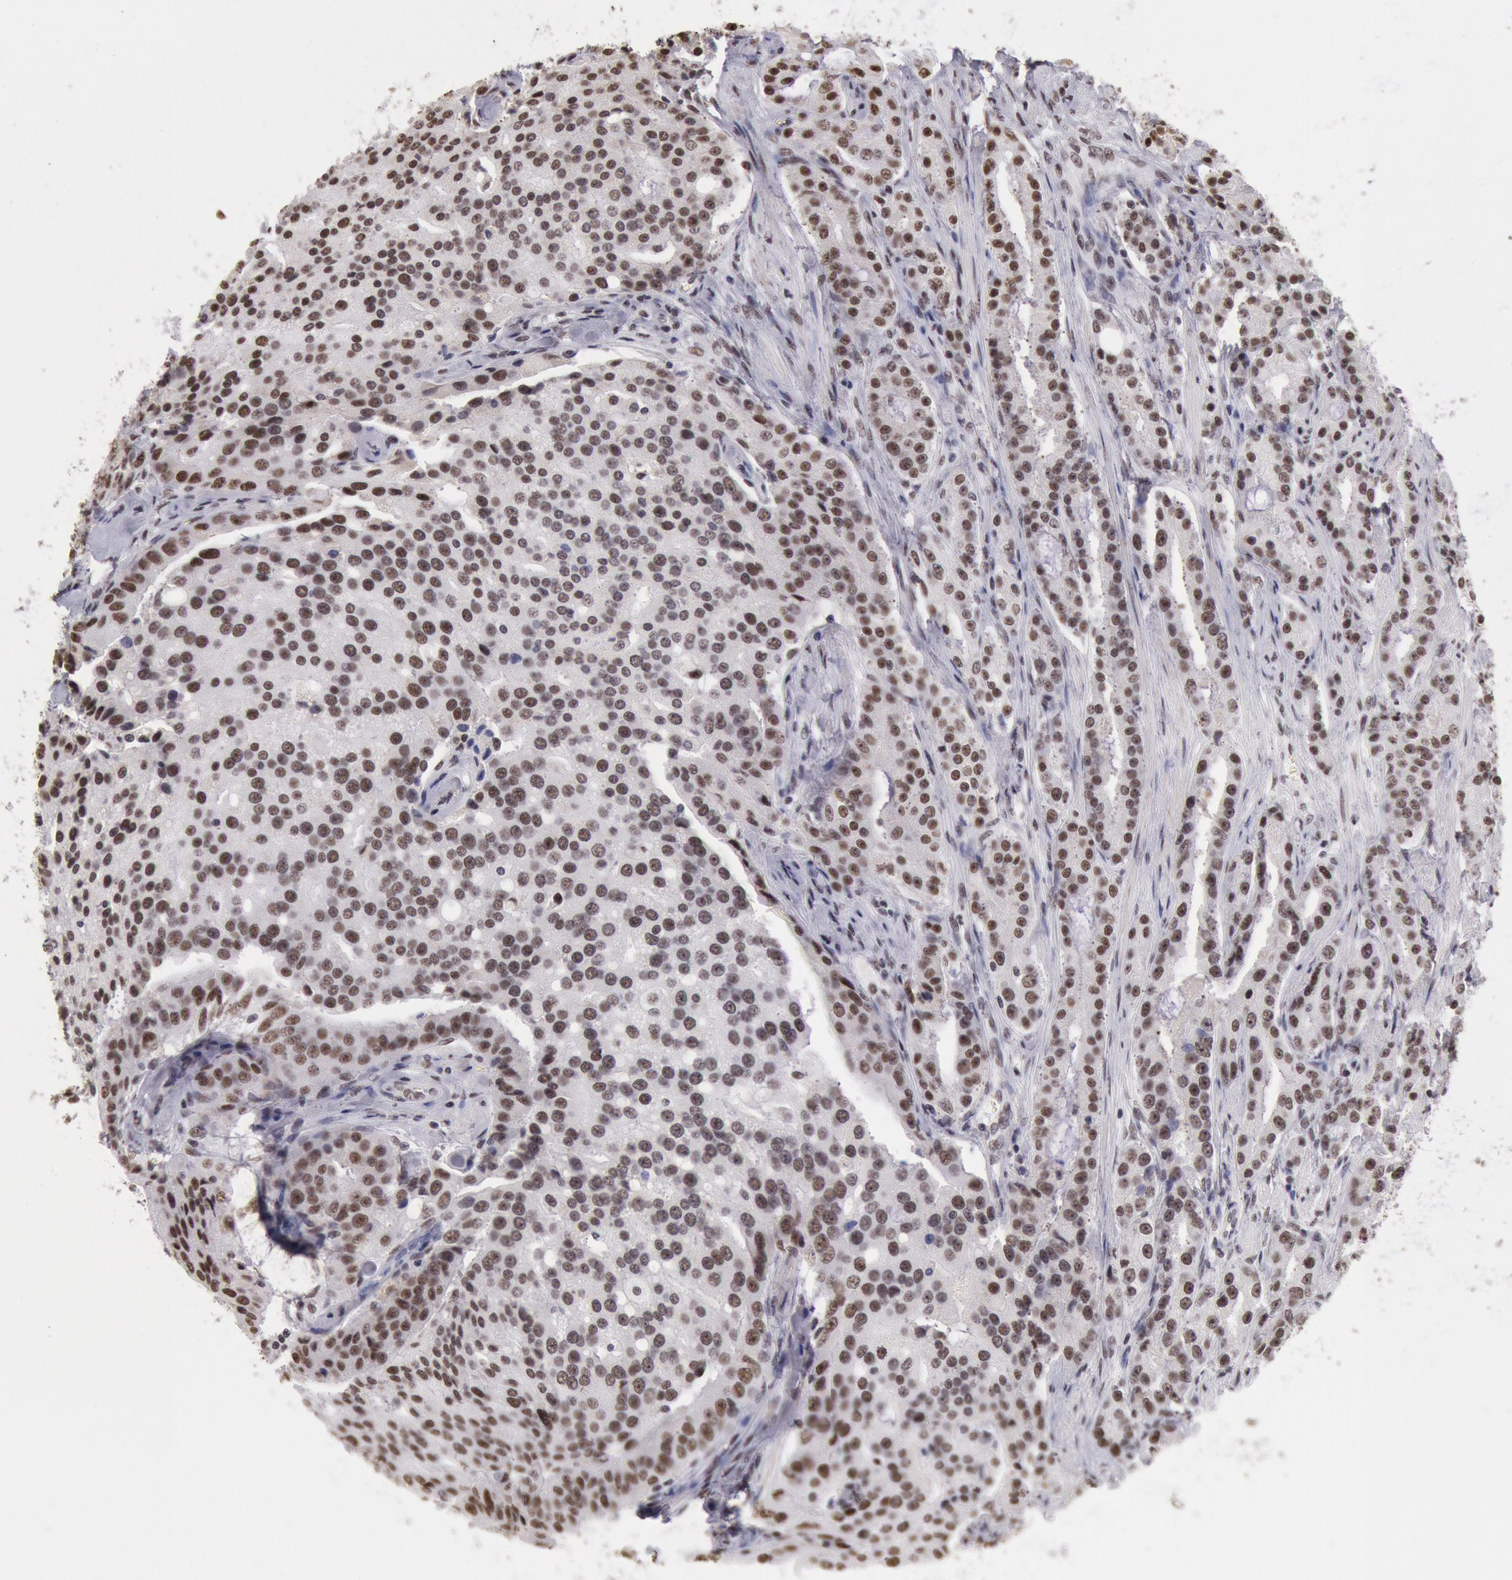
{"staining": {"intensity": "moderate", "quantity": ">75%", "location": "nuclear"}, "tissue": "prostate cancer", "cell_type": "Tumor cells", "image_type": "cancer", "snomed": [{"axis": "morphology", "description": "Adenocarcinoma, Medium grade"}, {"axis": "topography", "description": "Prostate"}], "caption": "Prostate cancer stained for a protein (brown) demonstrates moderate nuclear positive staining in approximately >75% of tumor cells.", "gene": "SNRPD3", "patient": {"sex": "male", "age": 72}}